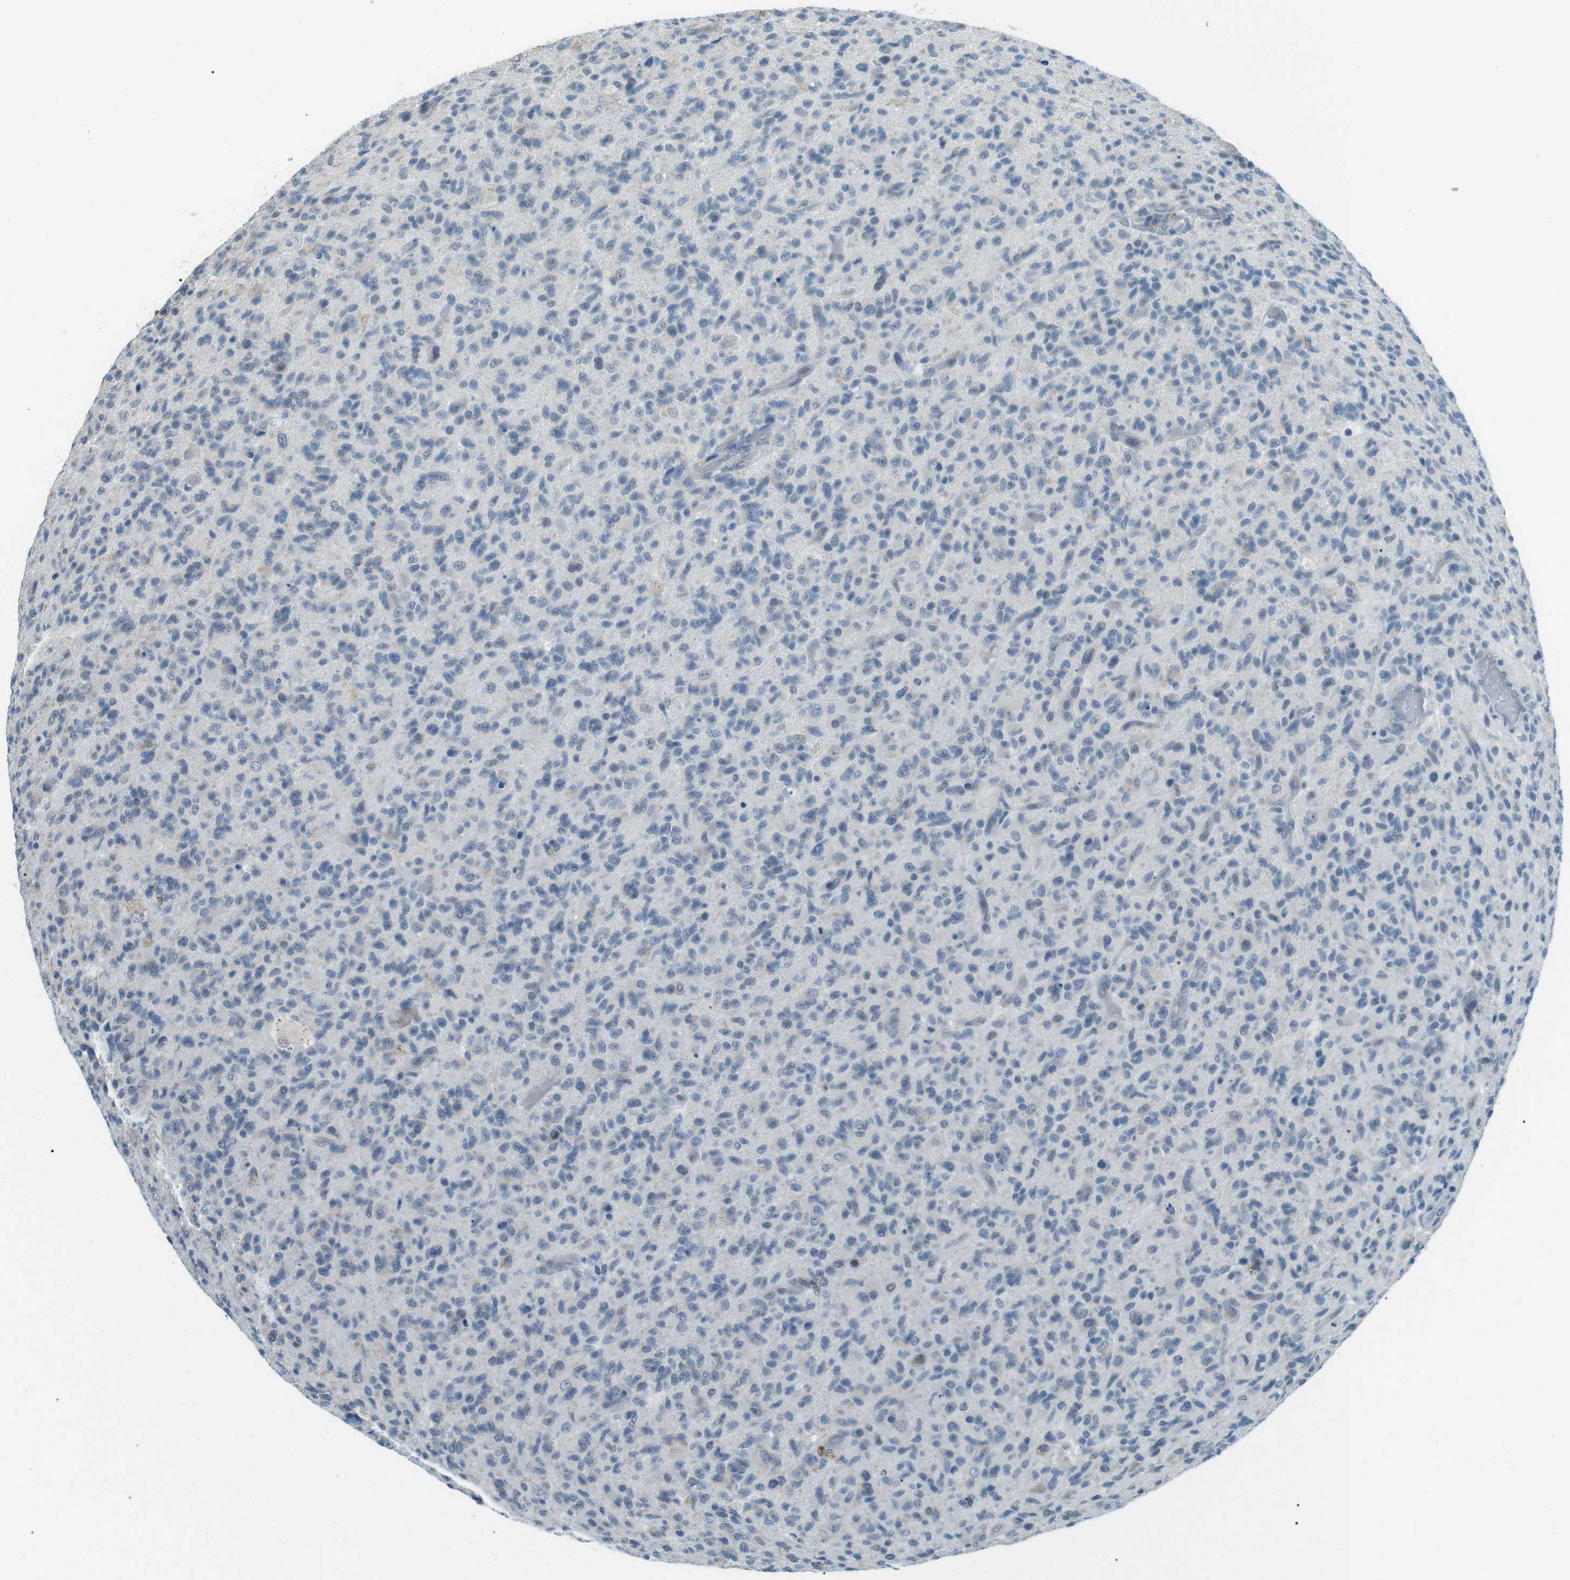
{"staining": {"intensity": "weak", "quantity": "<25%", "location": "cytoplasmic/membranous"}, "tissue": "glioma", "cell_type": "Tumor cells", "image_type": "cancer", "snomed": [{"axis": "morphology", "description": "Glioma, malignant, High grade"}, {"axis": "topography", "description": "Brain"}], "caption": "Immunohistochemistry (IHC) photomicrograph of human glioma stained for a protein (brown), which displays no expression in tumor cells.", "gene": "SERPINB2", "patient": {"sex": "male", "age": 71}}